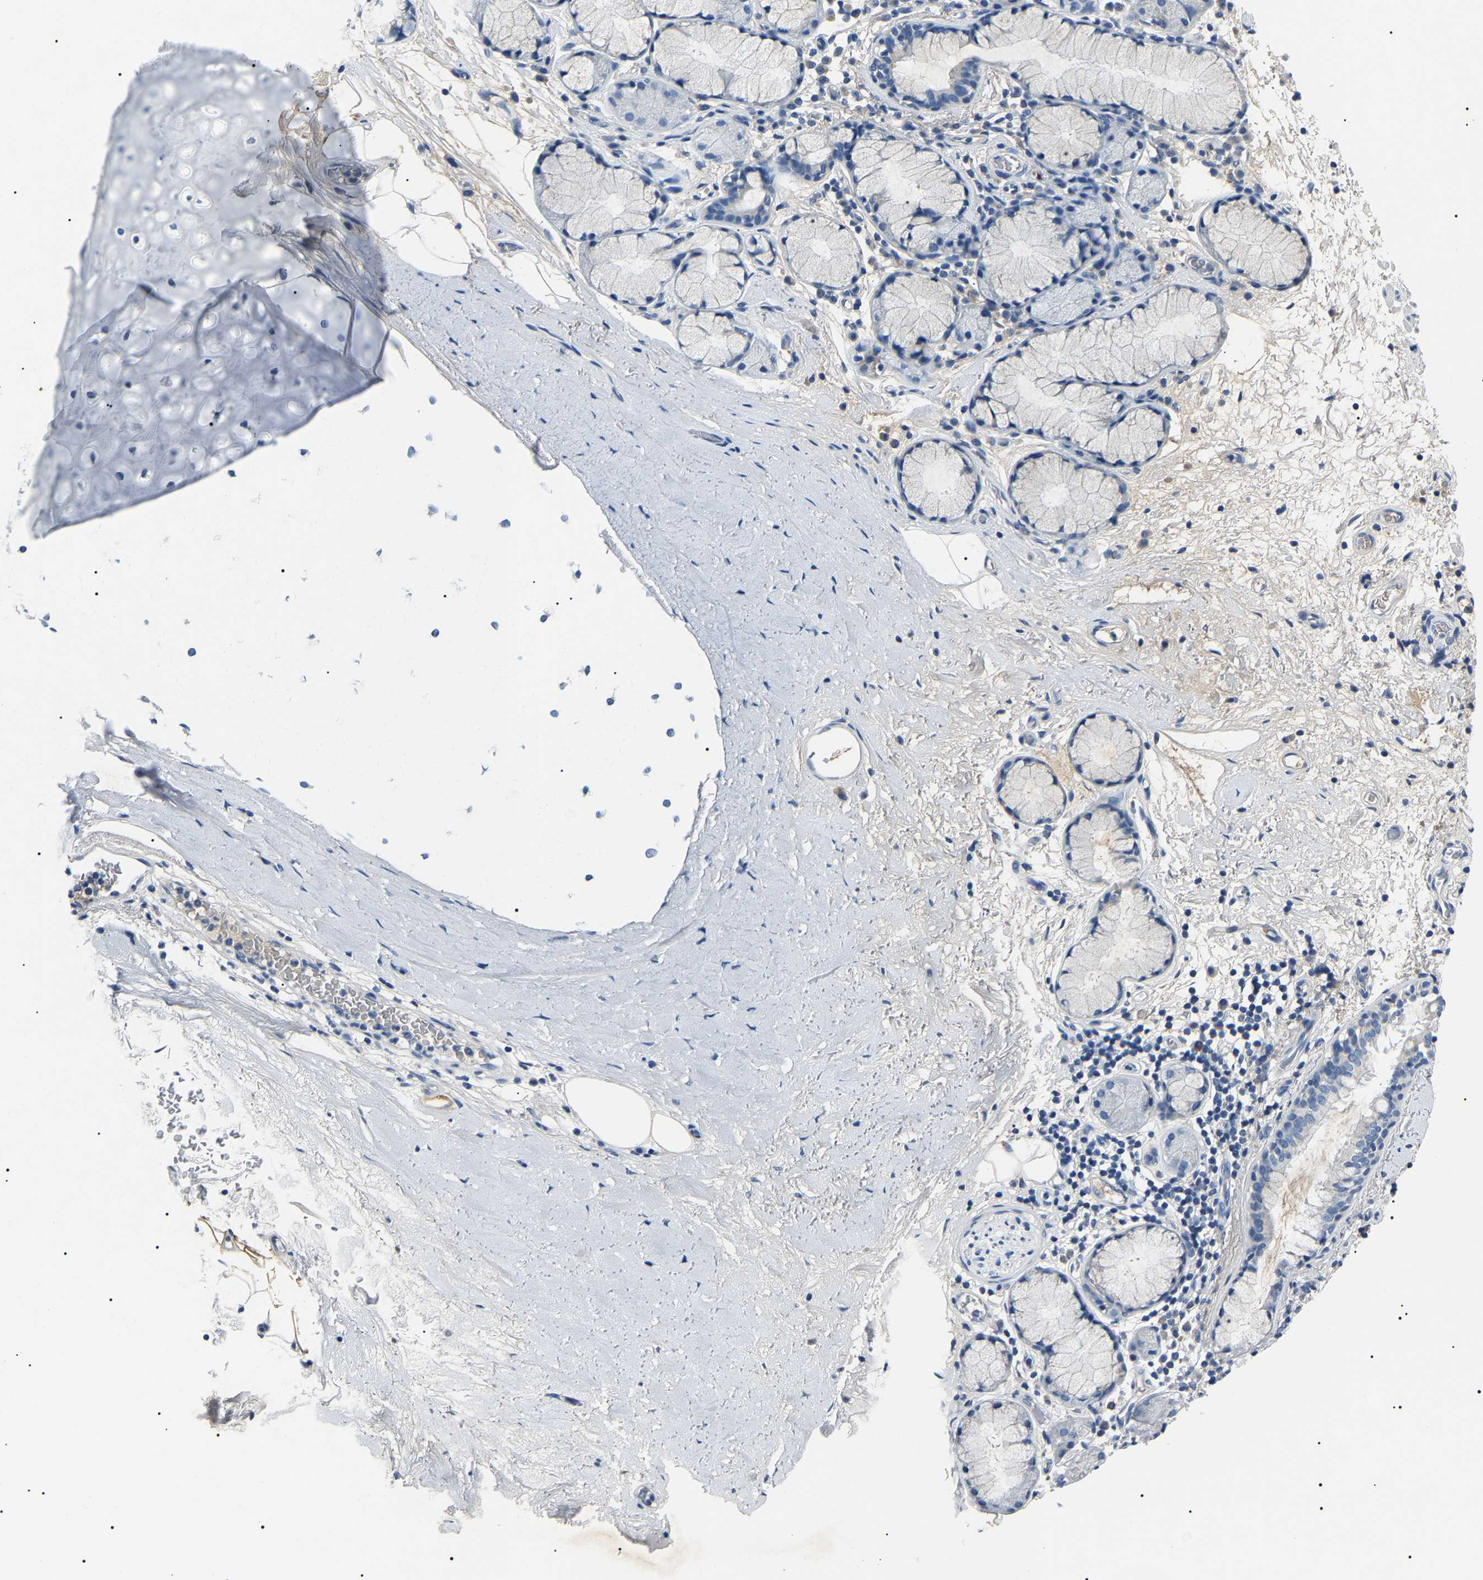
{"staining": {"intensity": "negative", "quantity": "none", "location": "none"}, "tissue": "bronchus", "cell_type": "Respiratory epithelial cells", "image_type": "normal", "snomed": [{"axis": "morphology", "description": "Normal tissue, NOS"}, {"axis": "morphology", "description": "Inflammation, NOS"}, {"axis": "topography", "description": "Cartilage tissue"}, {"axis": "topography", "description": "Bronchus"}], "caption": "Protein analysis of benign bronchus shows no significant staining in respiratory epithelial cells. Nuclei are stained in blue.", "gene": "KLK15", "patient": {"sex": "male", "age": 77}}